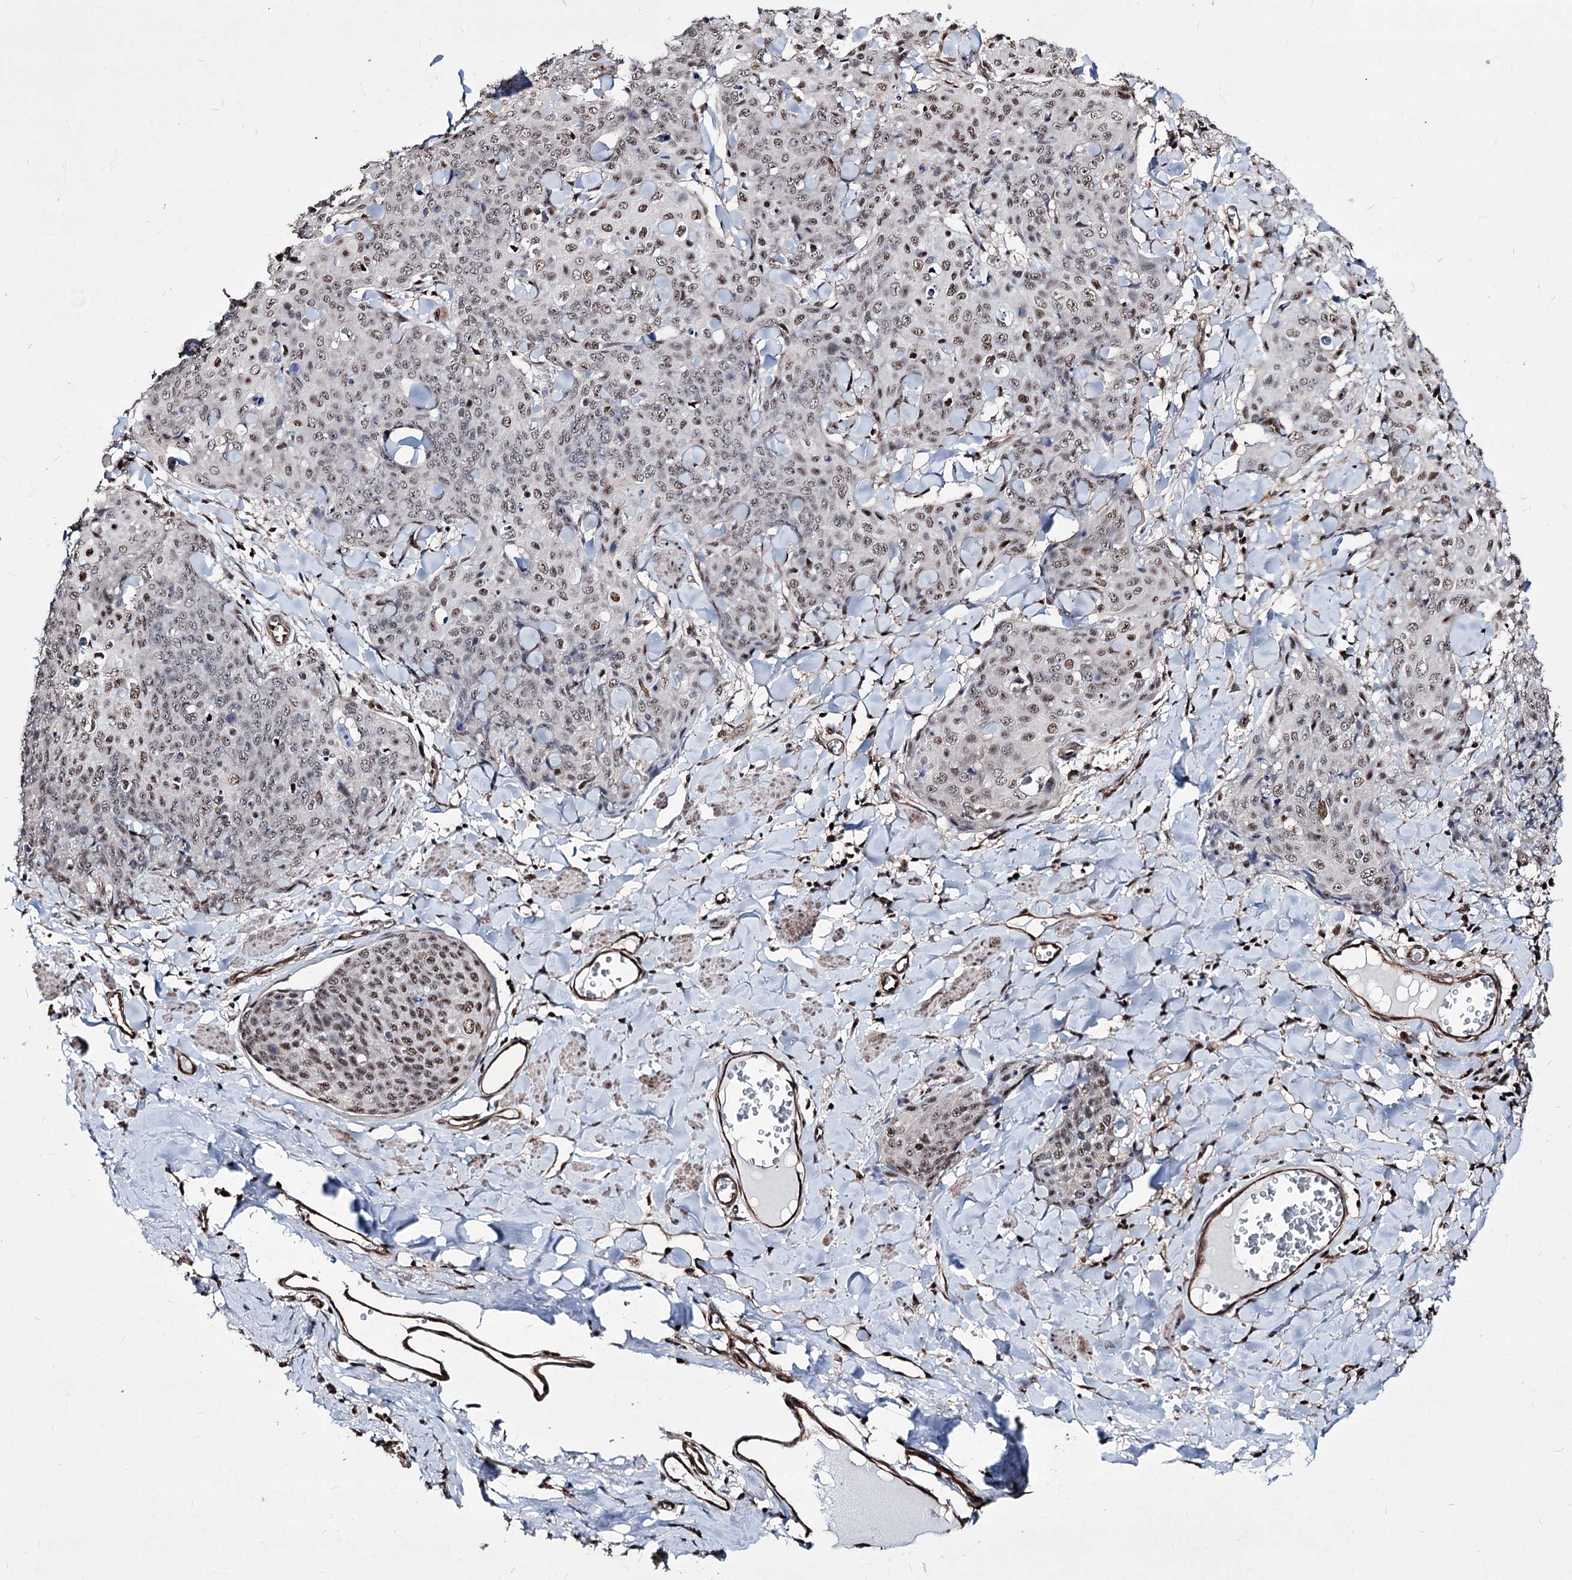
{"staining": {"intensity": "weak", "quantity": "25%-75%", "location": "nuclear"}, "tissue": "skin cancer", "cell_type": "Tumor cells", "image_type": "cancer", "snomed": [{"axis": "morphology", "description": "Squamous cell carcinoma, NOS"}, {"axis": "topography", "description": "Skin"}, {"axis": "topography", "description": "Vulva"}], "caption": "A photomicrograph of human skin cancer stained for a protein shows weak nuclear brown staining in tumor cells.", "gene": "CHMP7", "patient": {"sex": "female", "age": 85}}